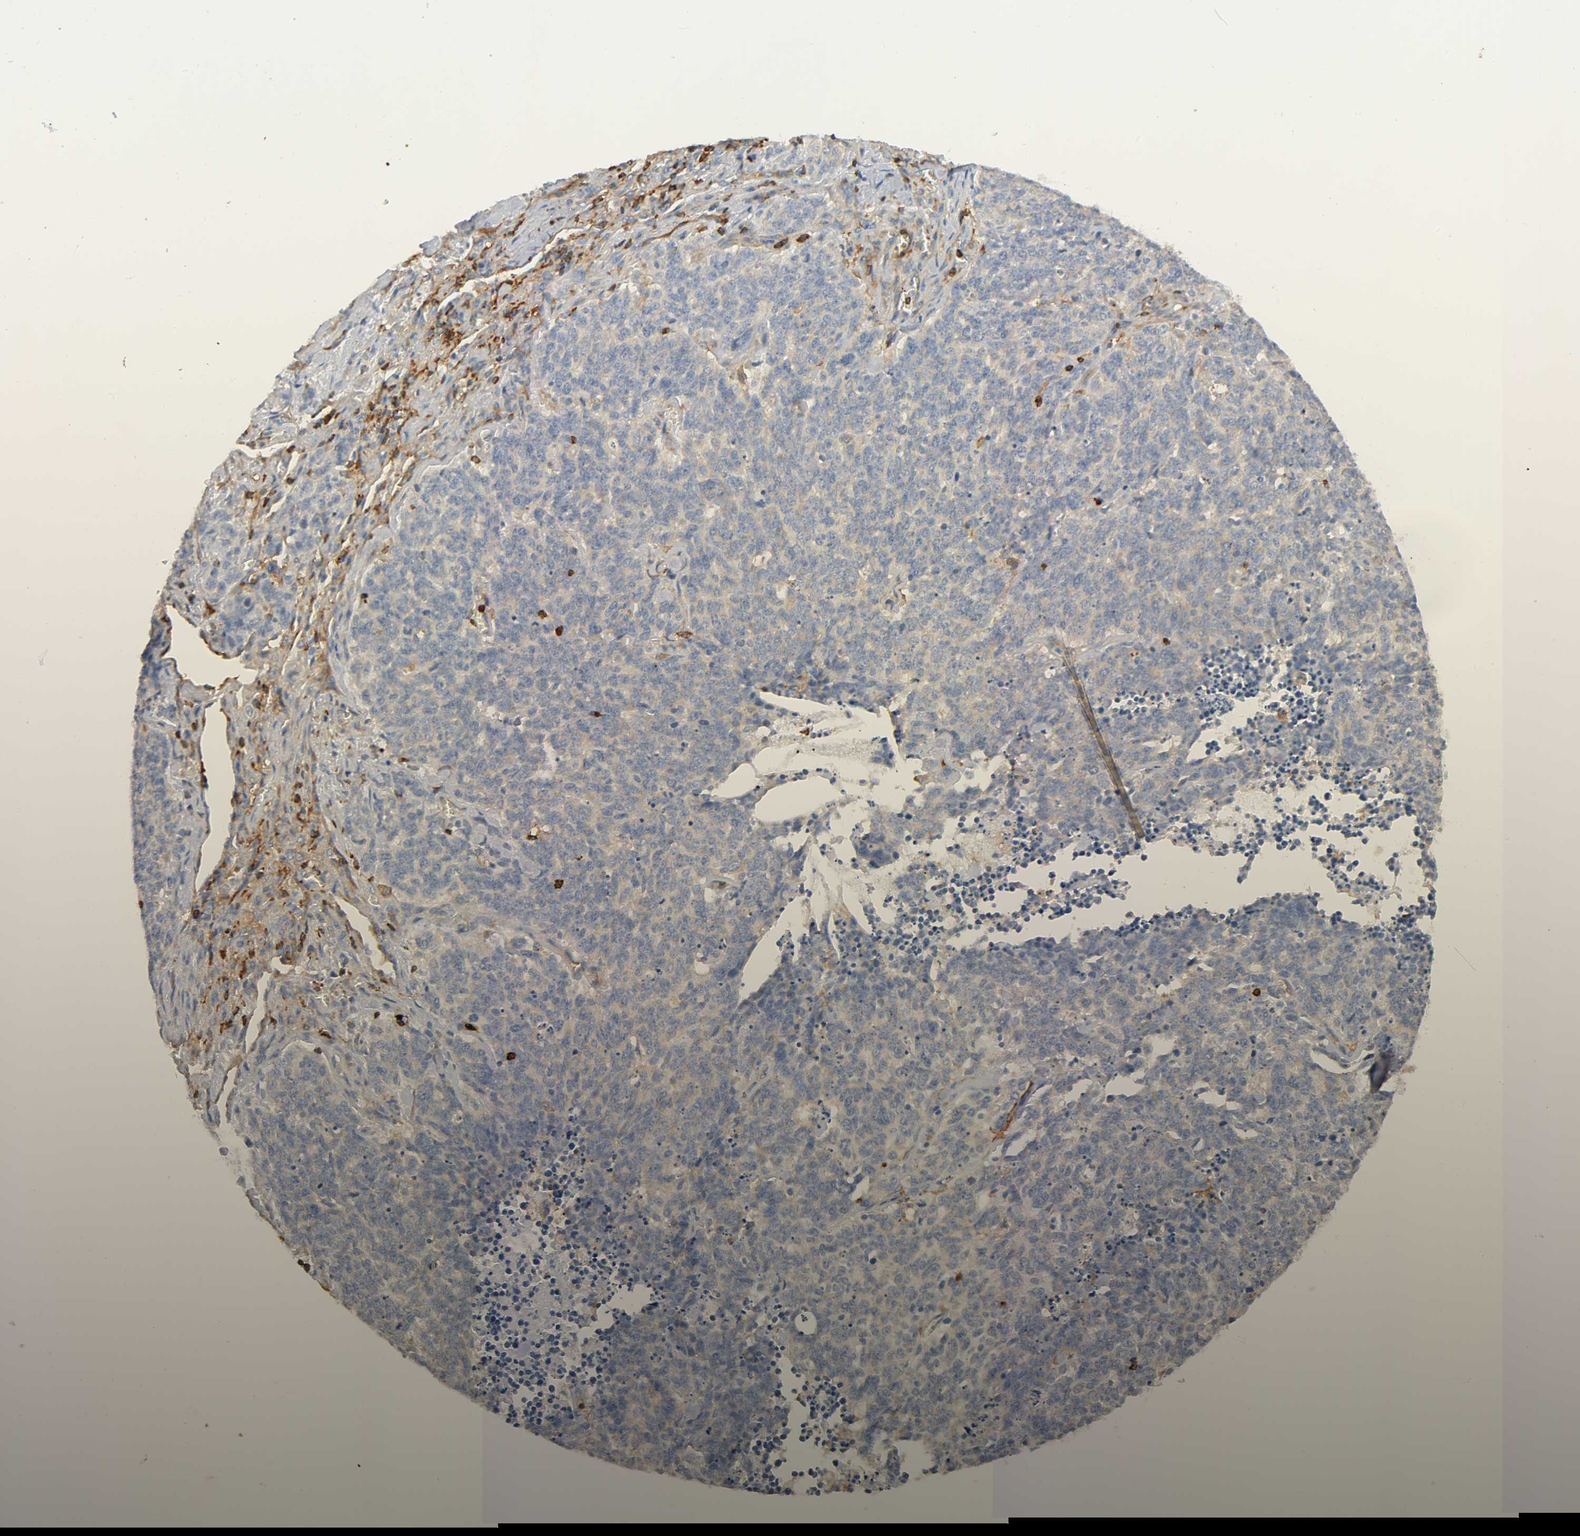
{"staining": {"intensity": "moderate", "quantity": ">75%", "location": "cytoplasmic/membranous"}, "tissue": "lung cancer", "cell_type": "Tumor cells", "image_type": "cancer", "snomed": [{"axis": "morphology", "description": "Neoplasm, malignant, NOS"}, {"axis": "topography", "description": "Lung"}], "caption": "An image of neoplasm (malignant) (lung) stained for a protein reveals moderate cytoplasmic/membranous brown staining in tumor cells. Immunohistochemistry (ihc) stains the protein of interest in brown and the nuclei are stained blue.", "gene": "BIN1", "patient": {"sex": "female", "age": 58}}